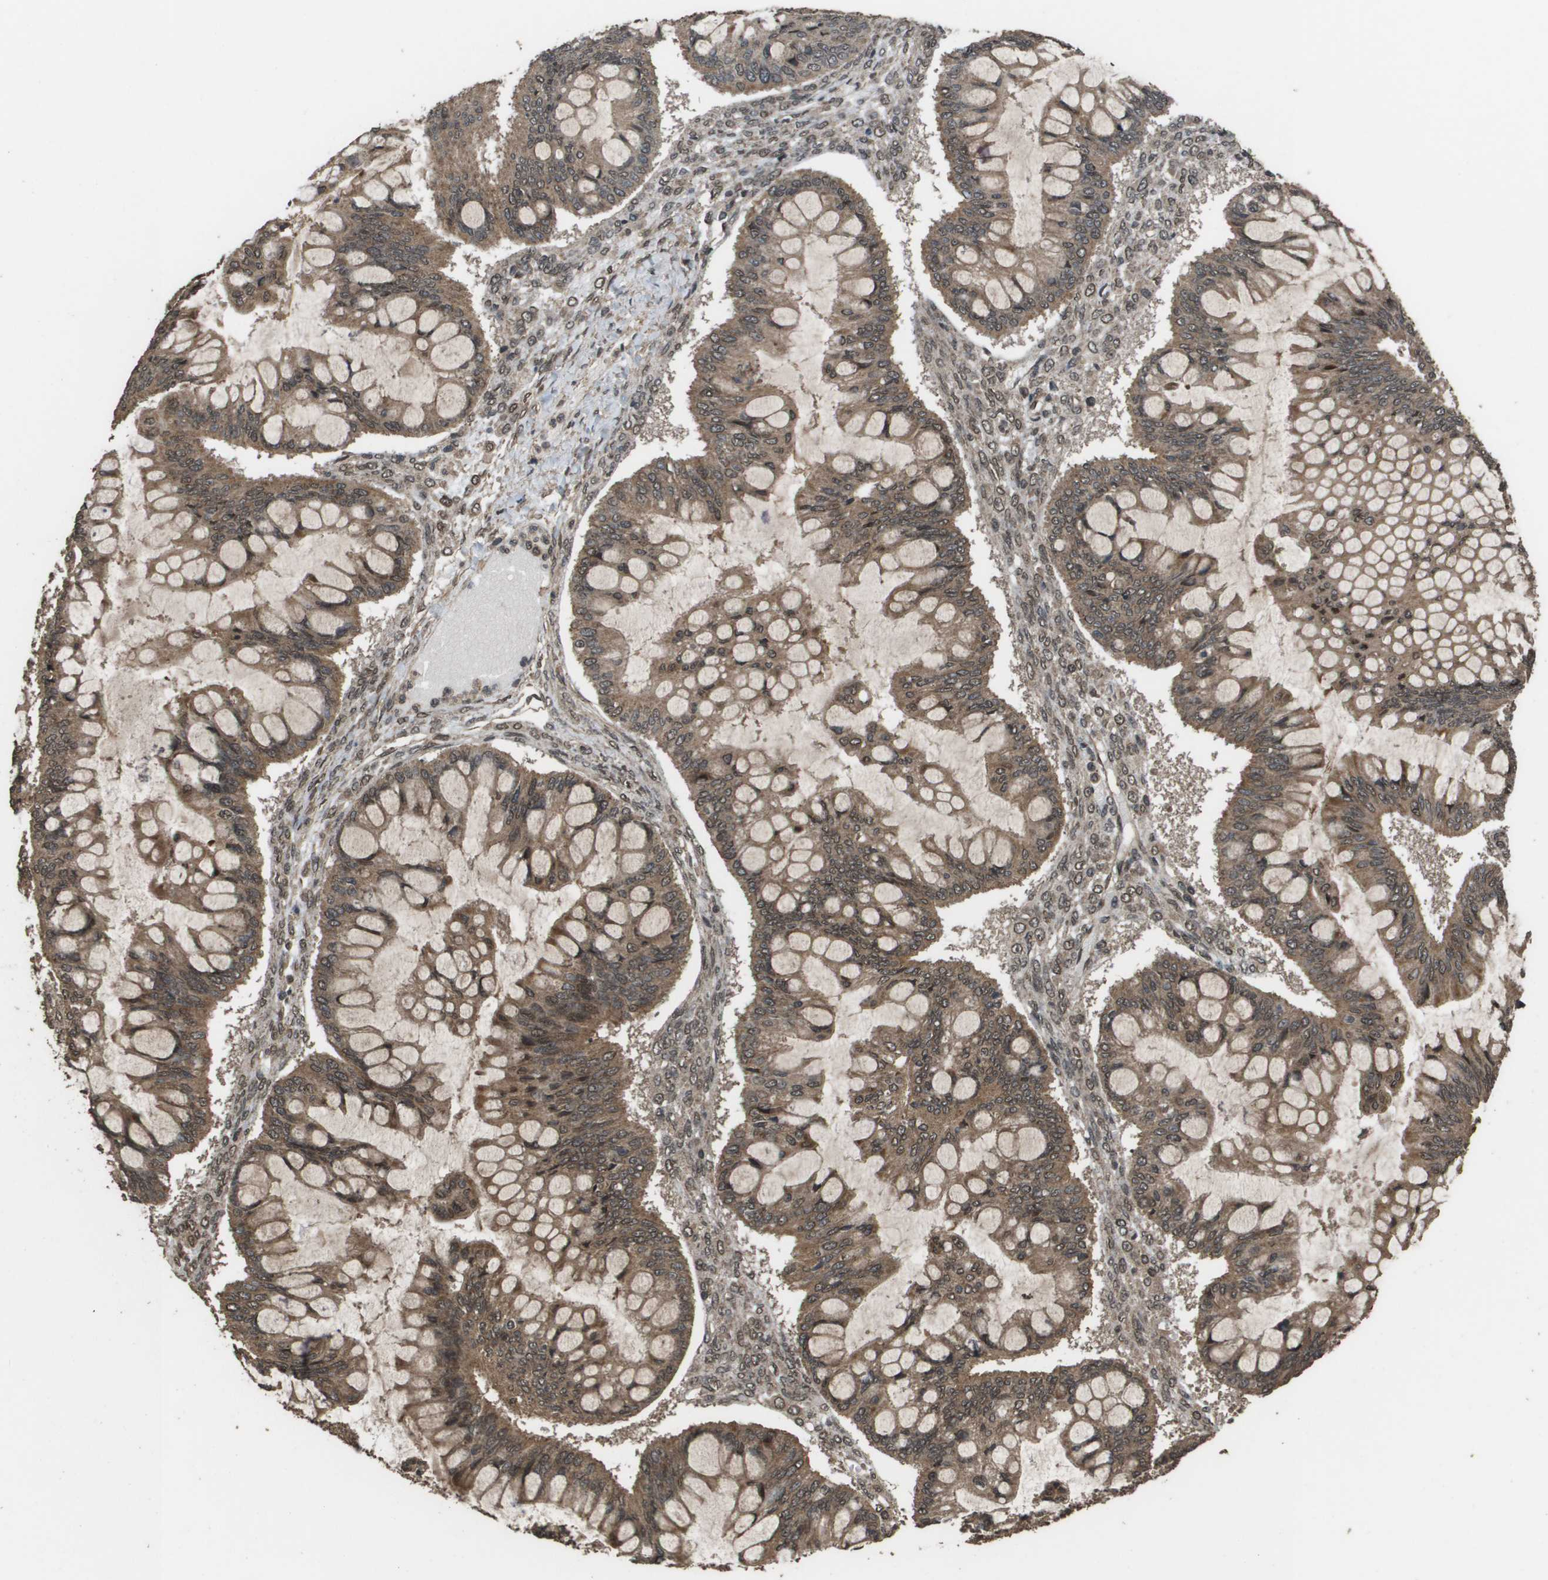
{"staining": {"intensity": "moderate", "quantity": ">75%", "location": "cytoplasmic/membranous"}, "tissue": "ovarian cancer", "cell_type": "Tumor cells", "image_type": "cancer", "snomed": [{"axis": "morphology", "description": "Cystadenocarcinoma, mucinous, NOS"}, {"axis": "topography", "description": "Ovary"}], "caption": "Human ovarian cancer stained with a brown dye shows moderate cytoplasmic/membranous positive positivity in about >75% of tumor cells.", "gene": "AXIN2", "patient": {"sex": "female", "age": 73}}